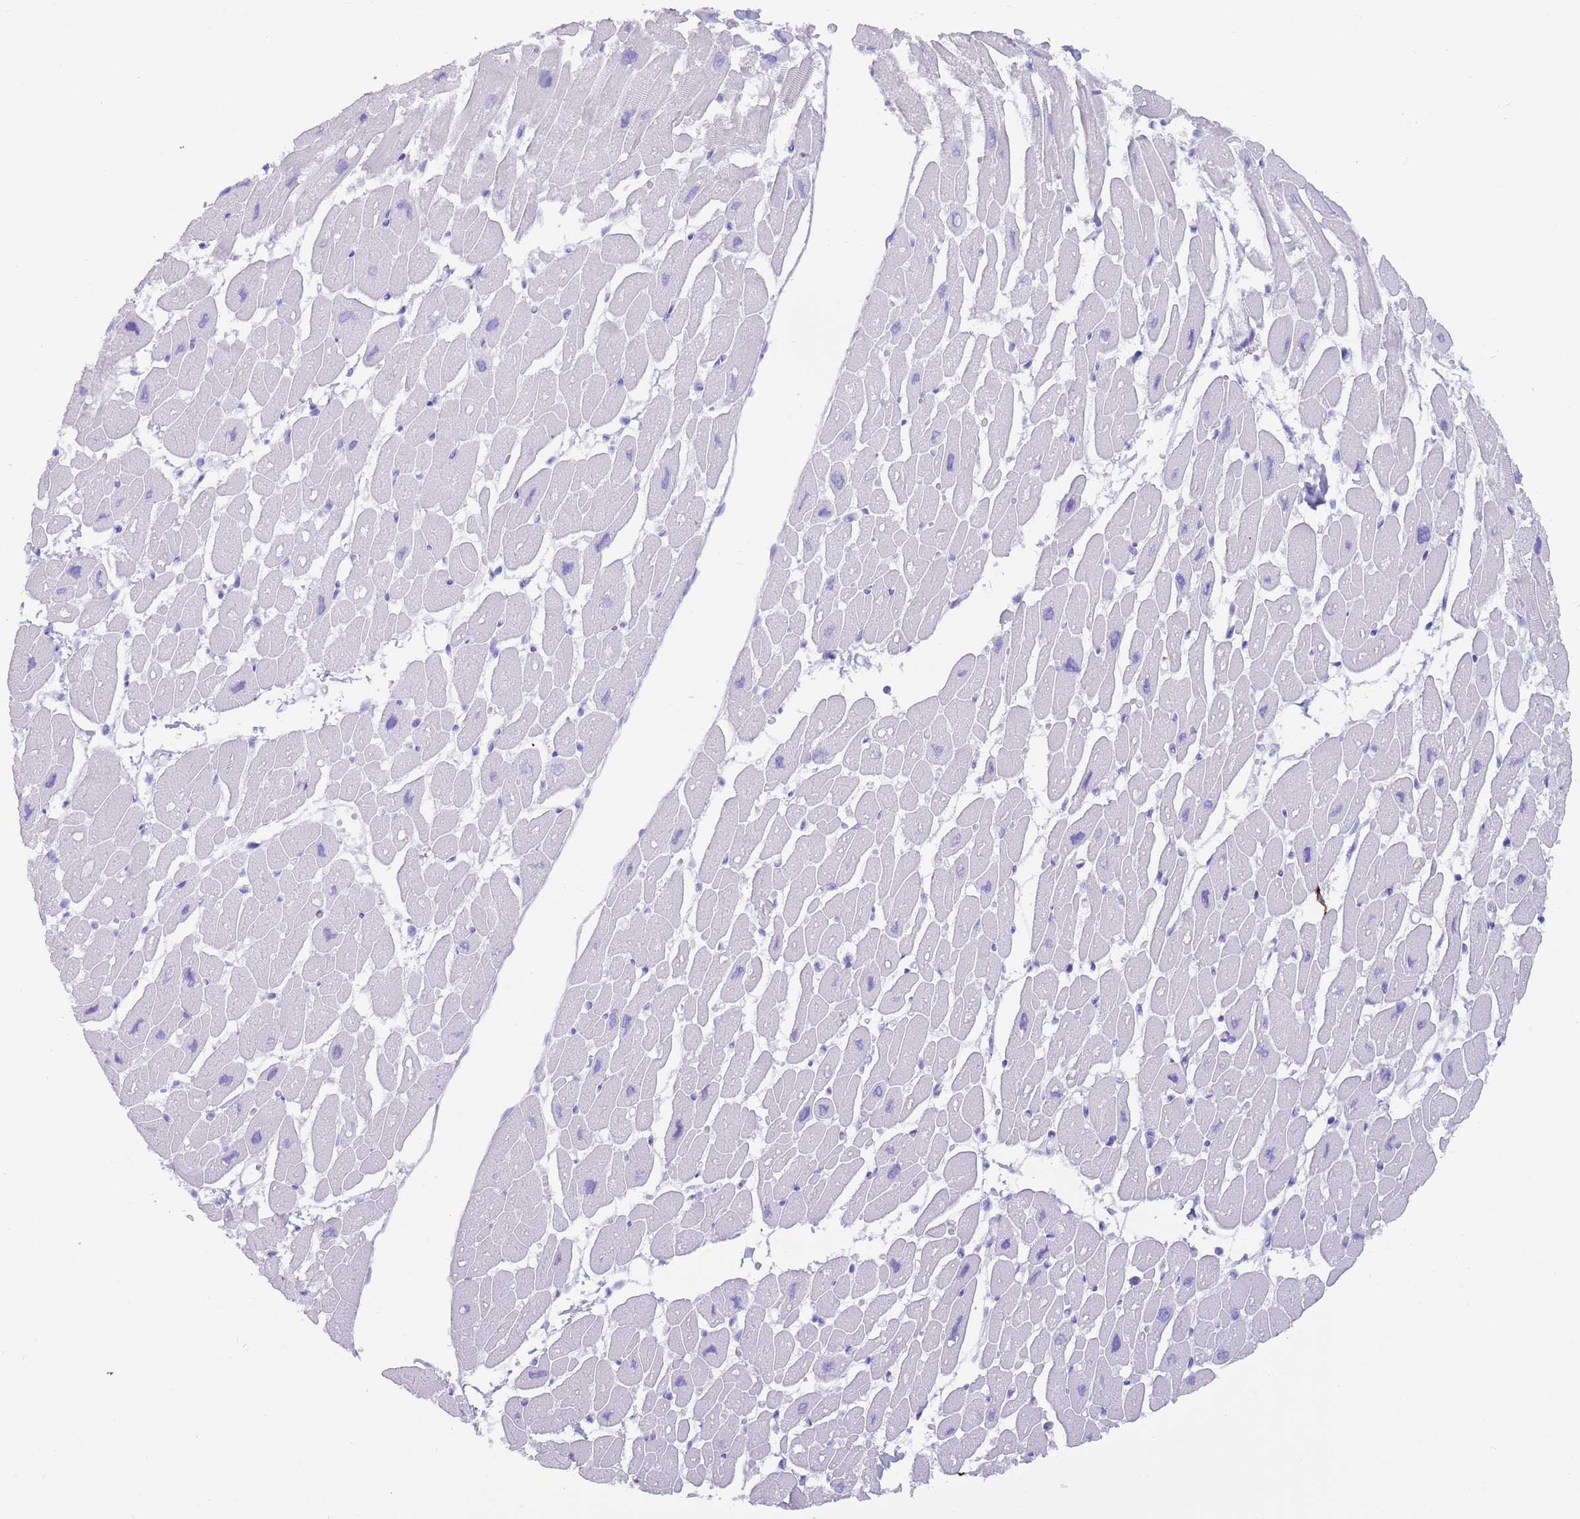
{"staining": {"intensity": "negative", "quantity": "none", "location": "none"}, "tissue": "heart muscle", "cell_type": "Cardiomyocytes", "image_type": "normal", "snomed": [{"axis": "morphology", "description": "Normal tissue, NOS"}, {"axis": "topography", "description": "Heart"}], "caption": "IHC image of unremarkable heart muscle: human heart muscle stained with DAB (3,3'-diaminobenzidine) exhibits no significant protein staining in cardiomyocytes.", "gene": "MYADML2", "patient": {"sex": "female", "age": 54}}